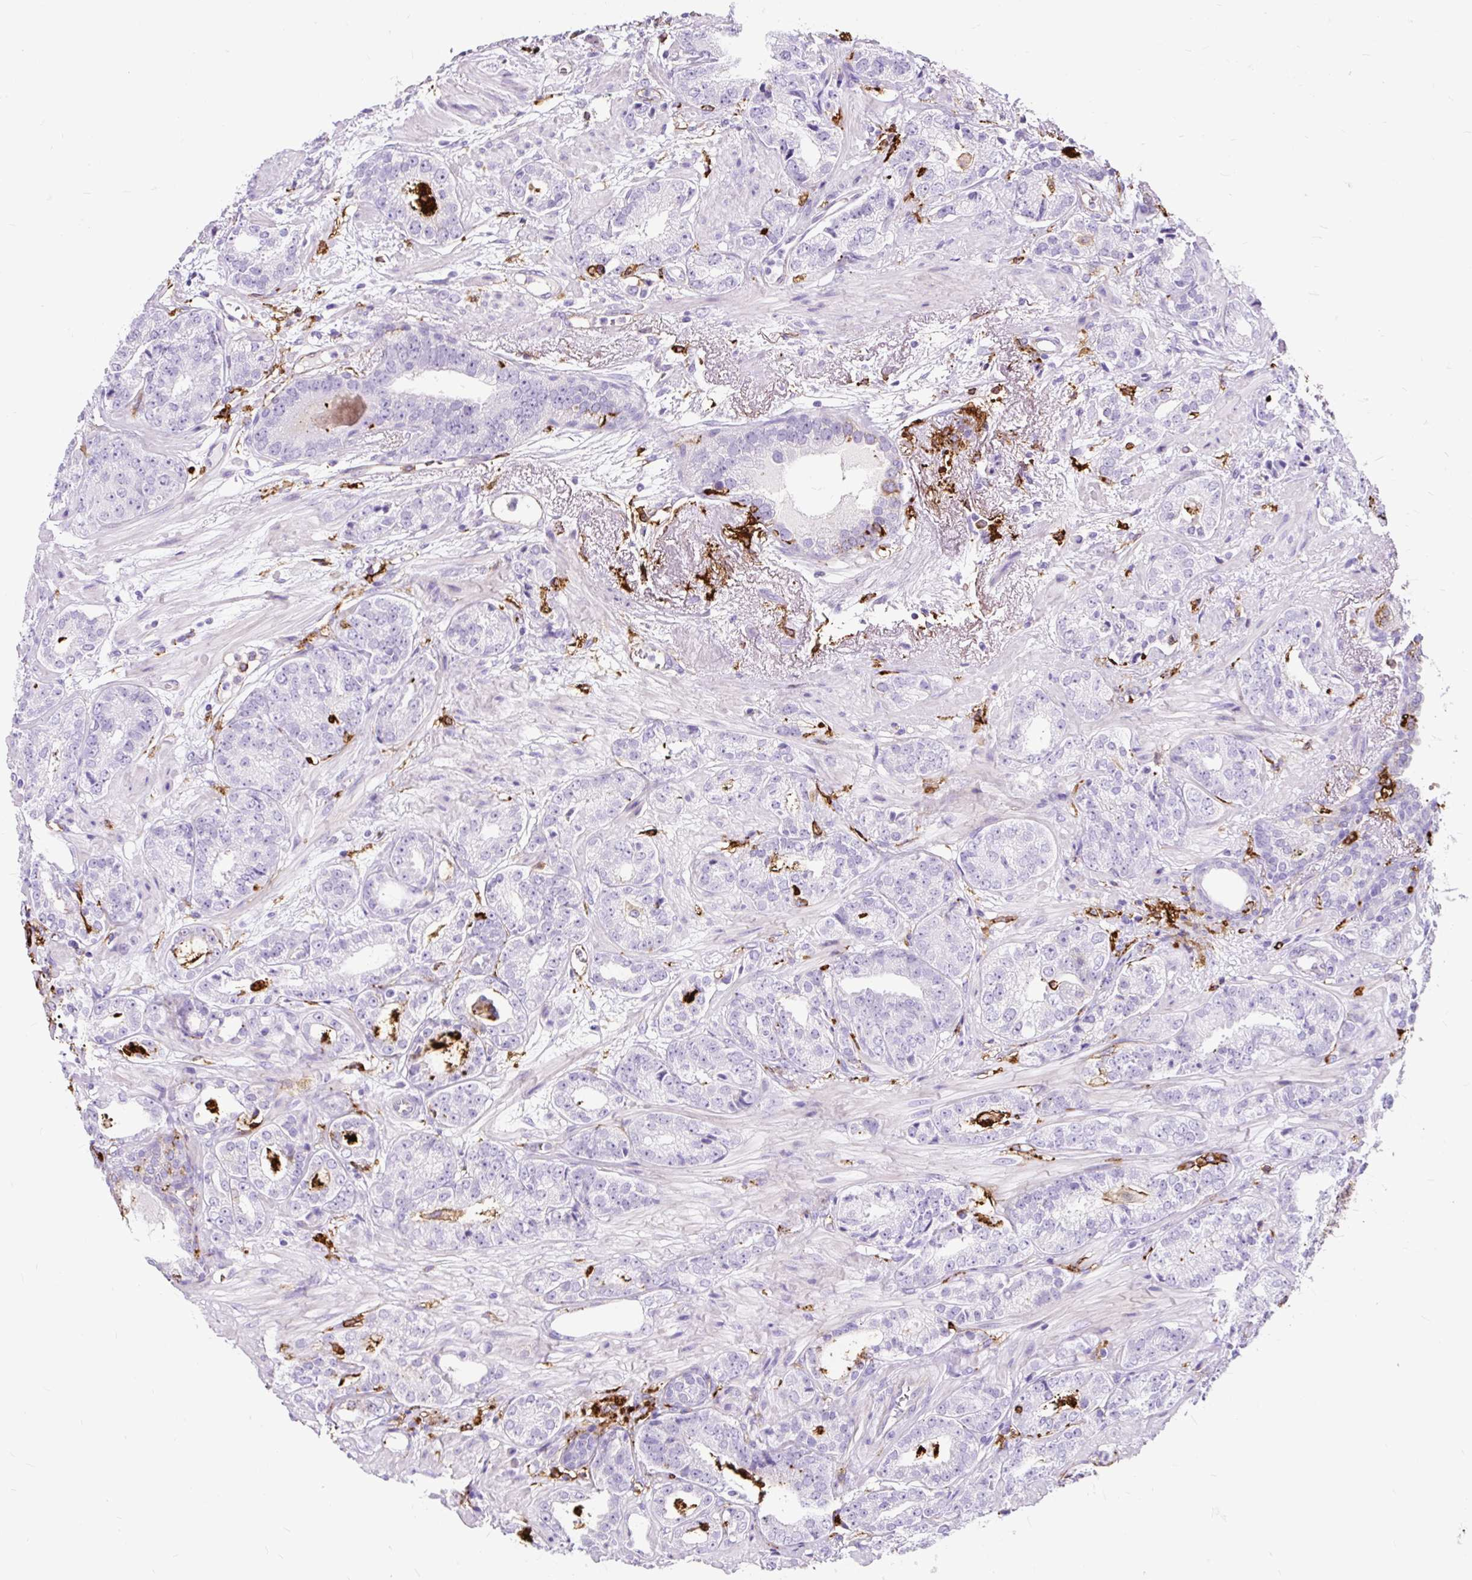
{"staining": {"intensity": "negative", "quantity": "none", "location": "none"}, "tissue": "prostate cancer", "cell_type": "Tumor cells", "image_type": "cancer", "snomed": [{"axis": "morphology", "description": "Adenocarcinoma, High grade"}, {"axis": "topography", "description": "Prostate"}], "caption": "Immunohistochemical staining of human adenocarcinoma (high-grade) (prostate) reveals no significant staining in tumor cells. Brightfield microscopy of immunohistochemistry stained with DAB (brown) and hematoxylin (blue), captured at high magnification.", "gene": "HLA-DRA", "patient": {"sex": "male", "age": 71}}